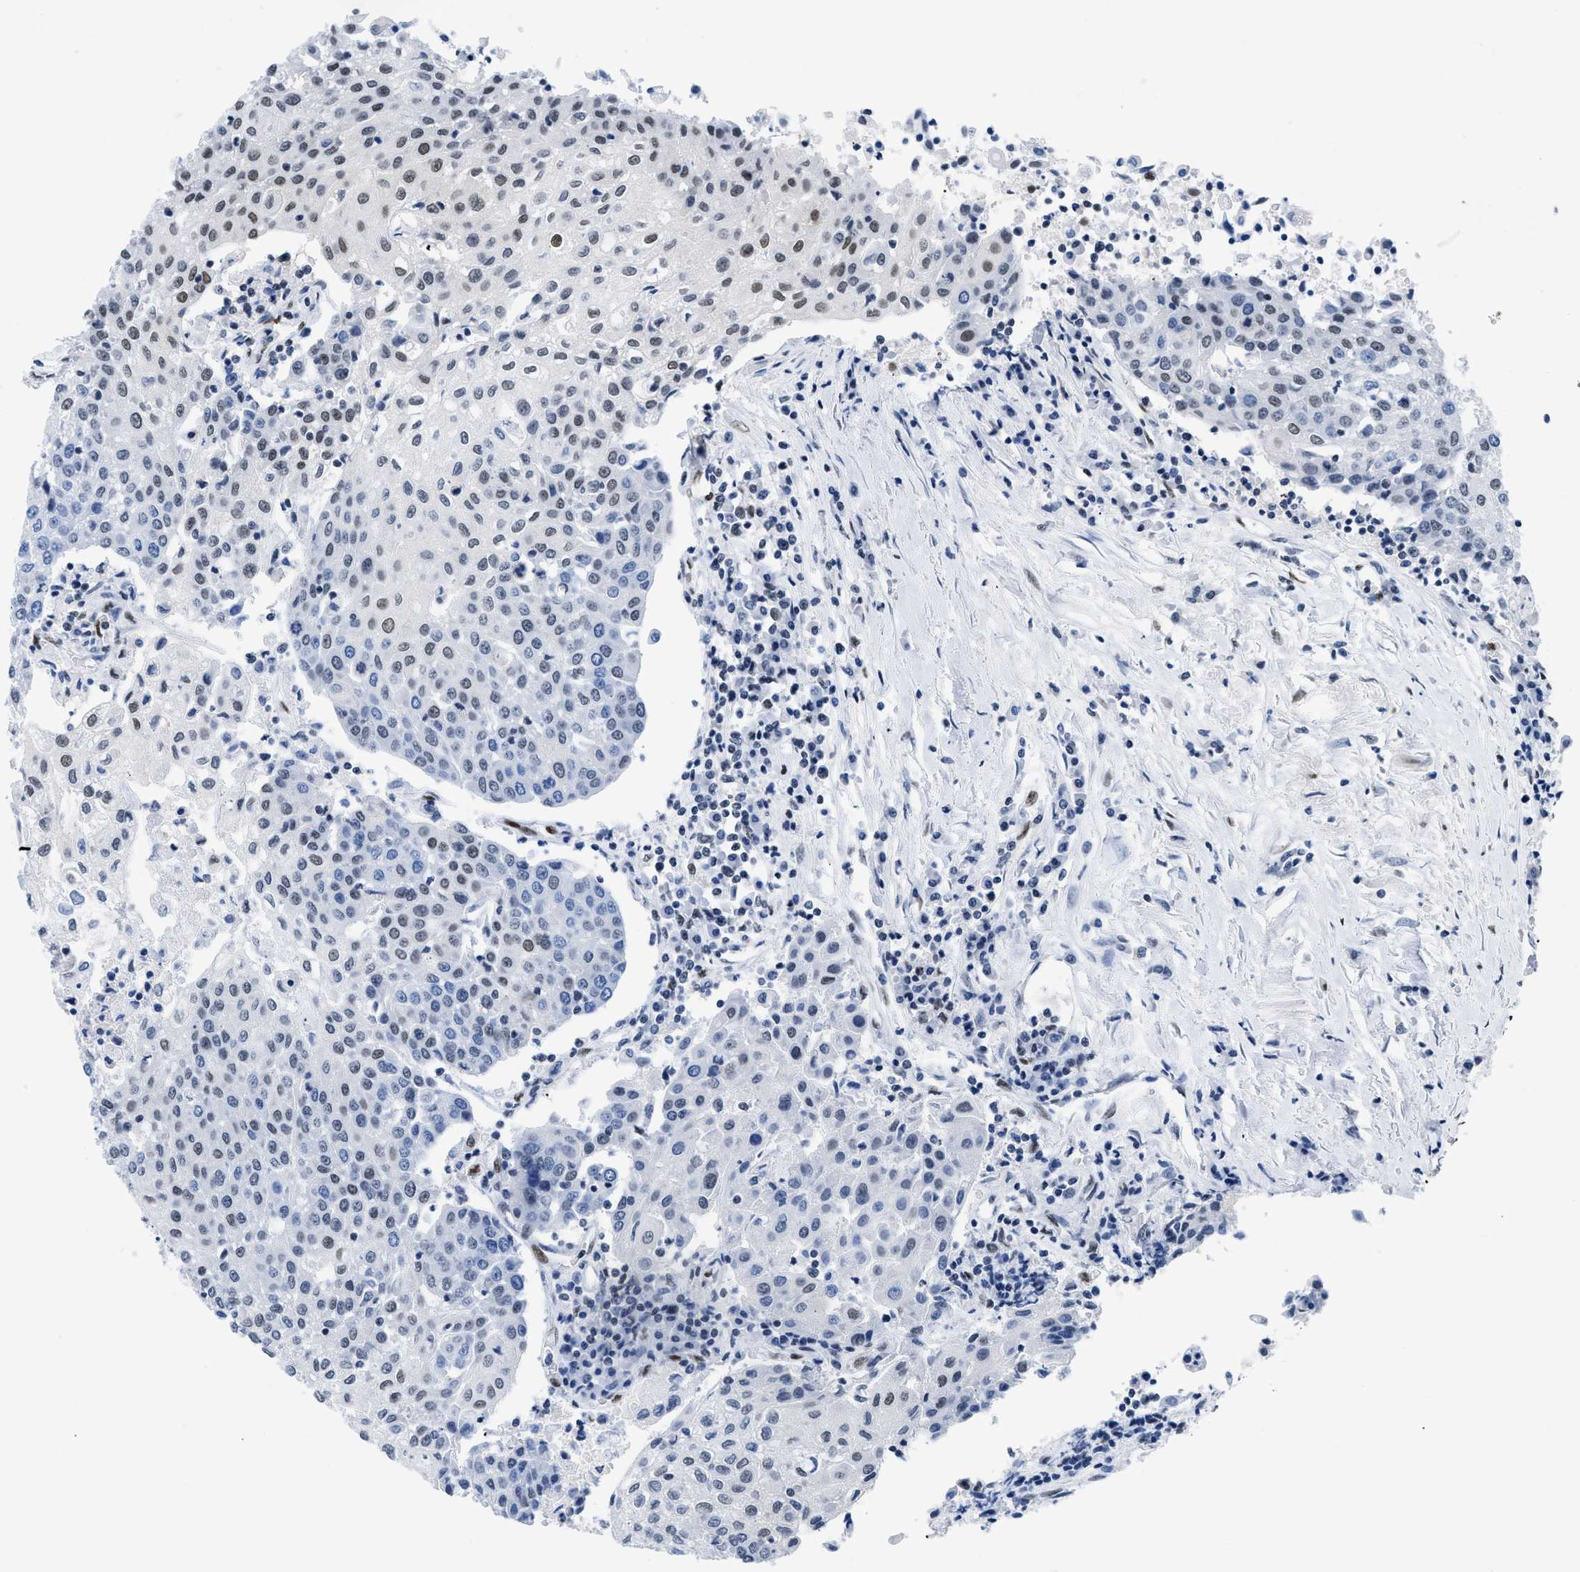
{"staining": {"intensity": "moderate", "quantity": "<25%", "location": "nuclear"}, "tissue": "urothelial cancer", "cell_type": "Tumor cells", "image_type": "cancer", "snomed": [{"axis": "morphology", "description": "Urothelial carcinoma, High grade"}, {"axis": "topography", "description": "Urinary bladder"}], "caption": "Immunohistochemistry (IHC) of high-grade urothelial carcinoma shows low levels of moderate nuclear staining in approximately <25% of tumor cells.", "gene": "CTBP1", "patient": {"sex": "female", "age": 85}}